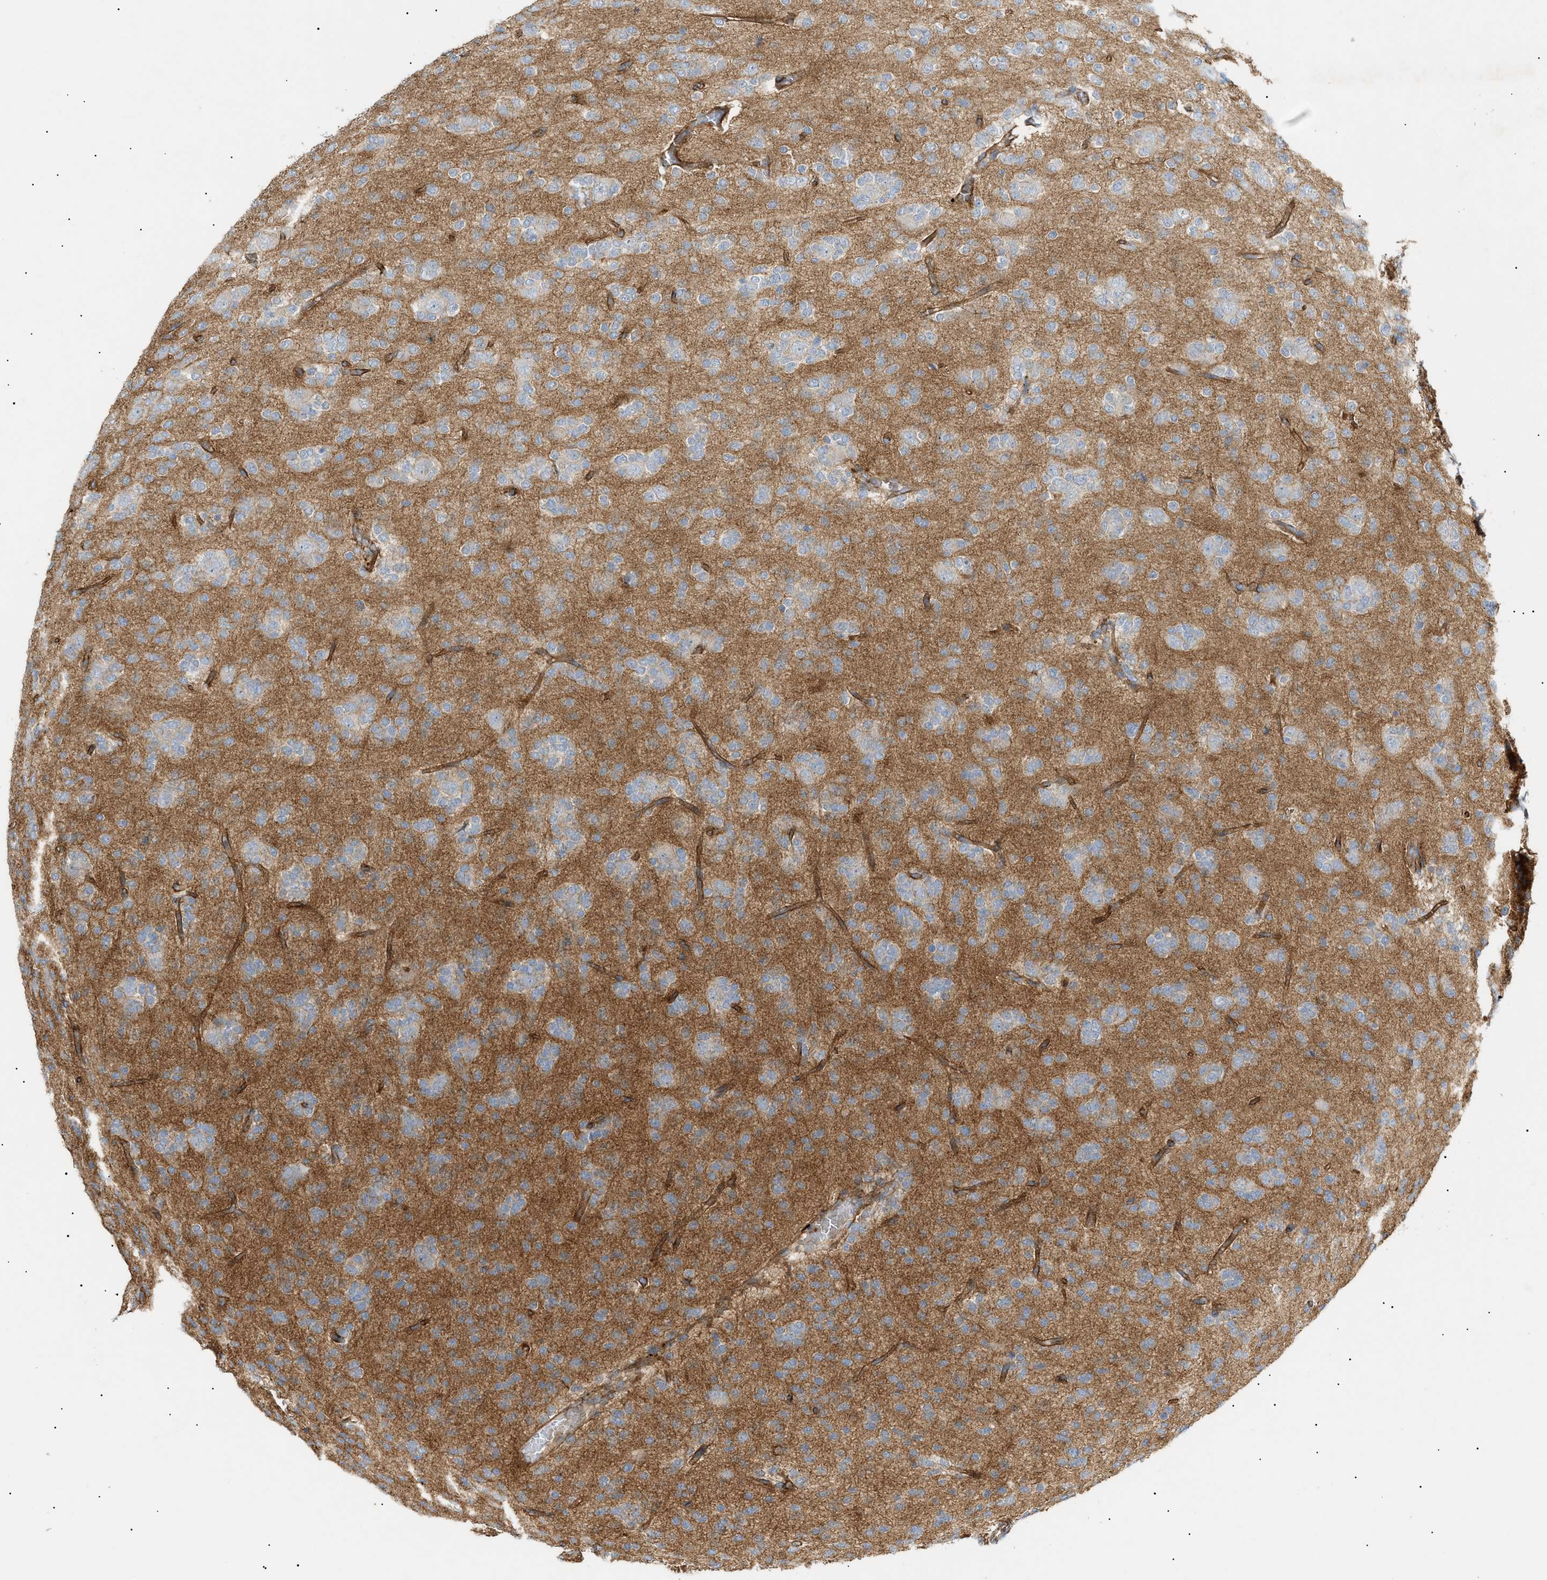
{"staining": {"intensity": "weak", "quantity": "<25%", "location": "cytoplasmic/membranous"}, "tissue": "glioma", "cell_type": "Tumor cells", "image_type": "cancer", "snomed": [{"axis": "morphology", "description": "Glioma, malignant, Low grade"}, {"axis": "topography", "description": "Brain"}], "caption": "This image is of glioma stained with IHC to label a protein in brown with the nuclei are counter-stained blue. There is no staining in tumor cells. (DAB IHC visualized using brightfield microscopy, high magnification).", "gene": "ZFHX2", "patient": {"sex": "male", "age": 38}}